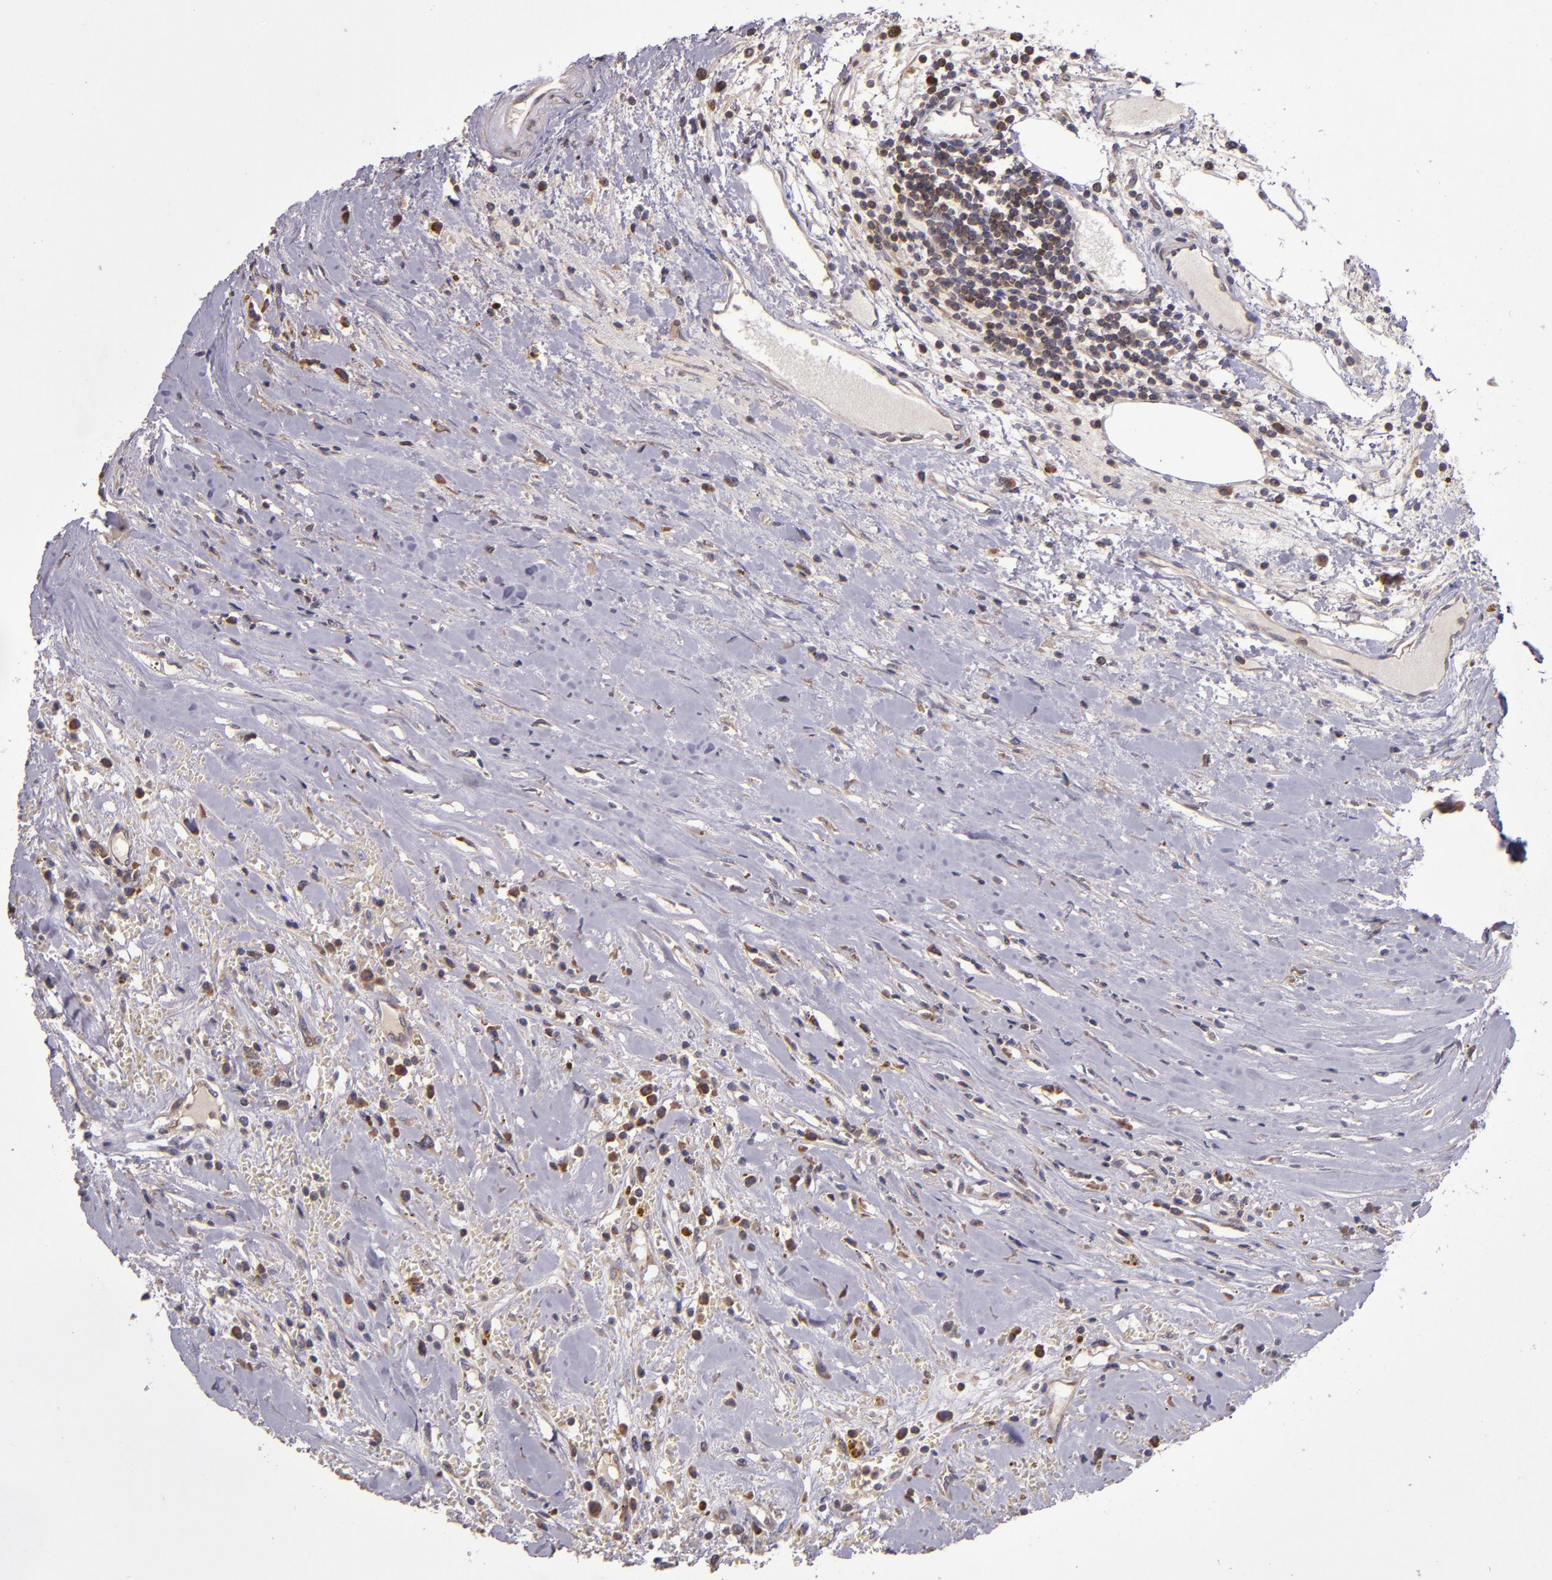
{"staining": {"intensity": "moderate", "quantity": ">75%", "location": "cytoplasmic/membranous"}, "tissue": "renal cancer", "cell_type": "Tumor cells", "image_type": "cancer", "snomed": [{"axis": "morphology", "description": "Adenocarcinoma, NOS"}, {"axis": "topography", "description": "Kidney"}], "caption": "Immunohistochemical staining of renal adenocarcinoma displays medium levels of moderate cytoplasmic/membranous protein expression in about >75% of tumor cells.", "gene": "EIF4ENIF1", "patient": {"sex": "male", "age": 82}}